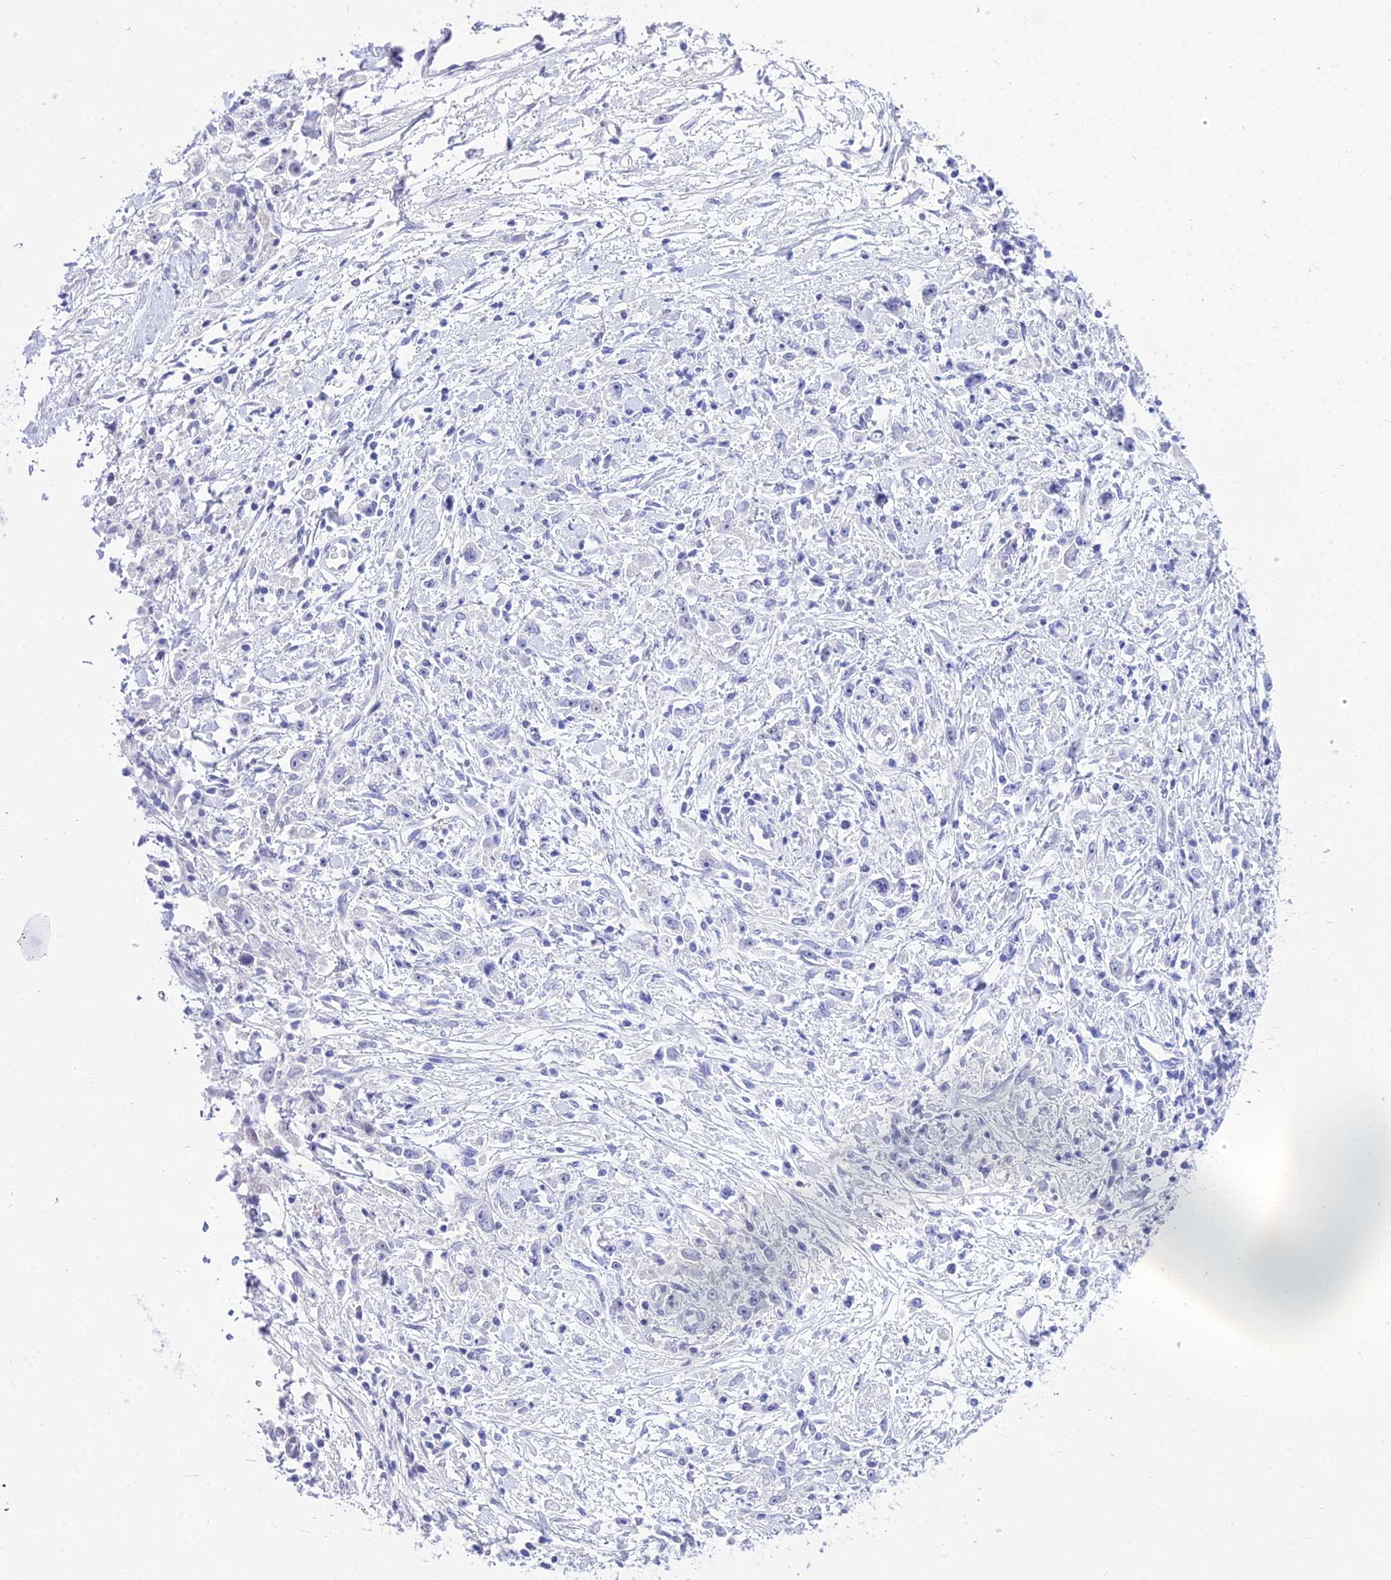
{"staining": {"intensity": "negative", "quantity": "none", "location": "none"}, "tissue": "stomach cancer", "cell_type": "Tumor cells", "image_type": "cancer", "snomed": [{"axis": "morphology", "description": "Adenocarcinoma, NOS"}, {"axis": "topography", "description": "Stomach"}], "caption": "The image exhibits no staining of tumor cells in adenocarcinoma (stomach).", "gene": "DEFB107A", "patient": {"sex": "female", "age": 59}}